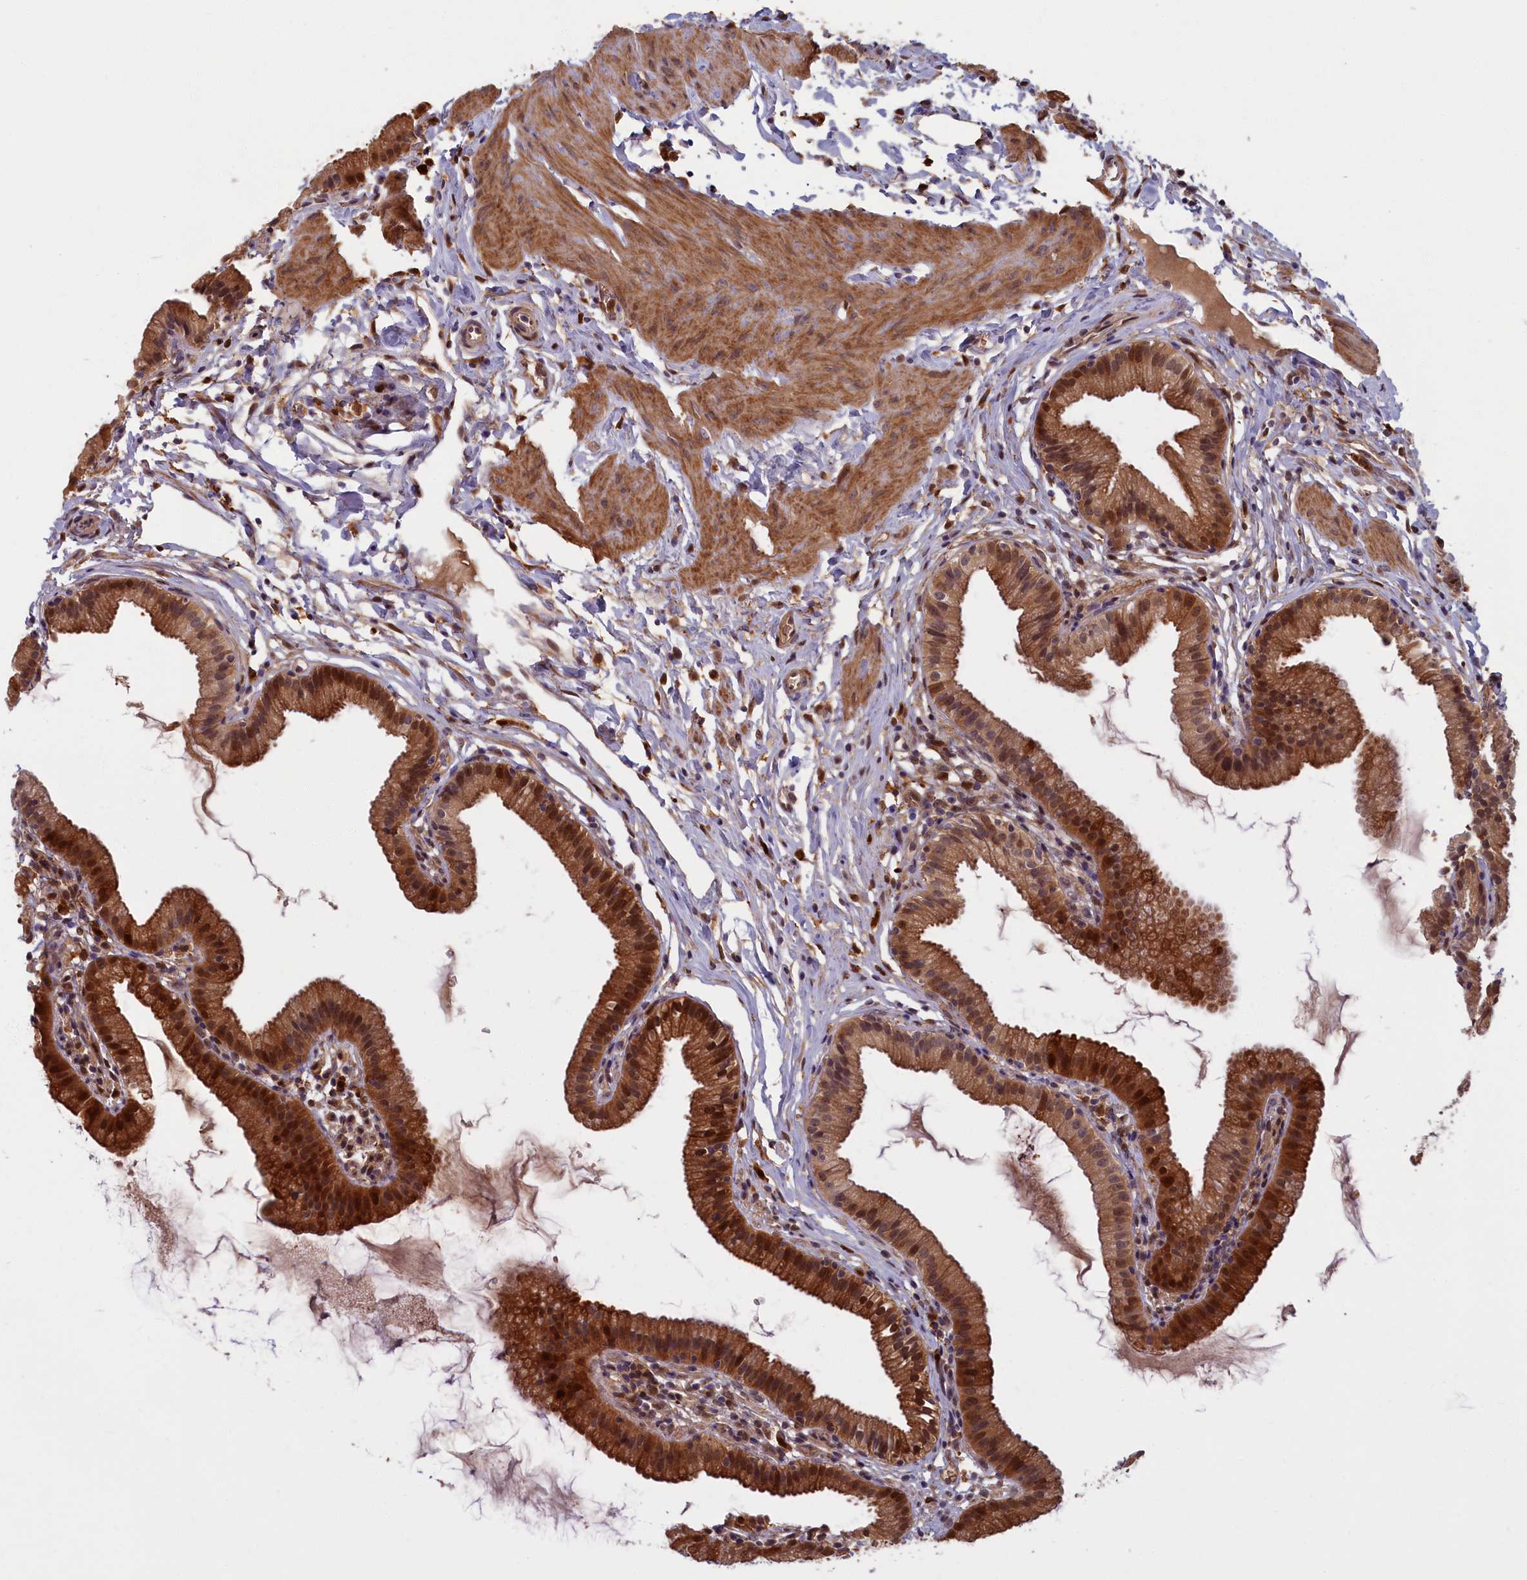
{"staining": {"intensity": "strong", "quantity": ">75%", "location": "cytoplasmic/membranous,nuclear"}, "tissue": "gallbladder", "cell_type": "Glandular cells", "image_type": "normal", "snomed": [{"axis": "morphology", "description": "Normal tissue, NOS"}, {"axis": "topography", "description": "Gallbladder"}], "caption": "Immunohistochemistry staining of unremarkable gallbladder, which shows high levels of strong cytoplasmic/membranous,nuclear staining in approximately >75% of glandular cells indicating strong cytoplasmic/membranous,nuclear protein staining. The staining was performed using DAB (brown) for protein detection and nuclei were counterstained in hematoxylin (blue).", "gene": "BLVRB", "patient": {"sex": "female", "age": 46}}